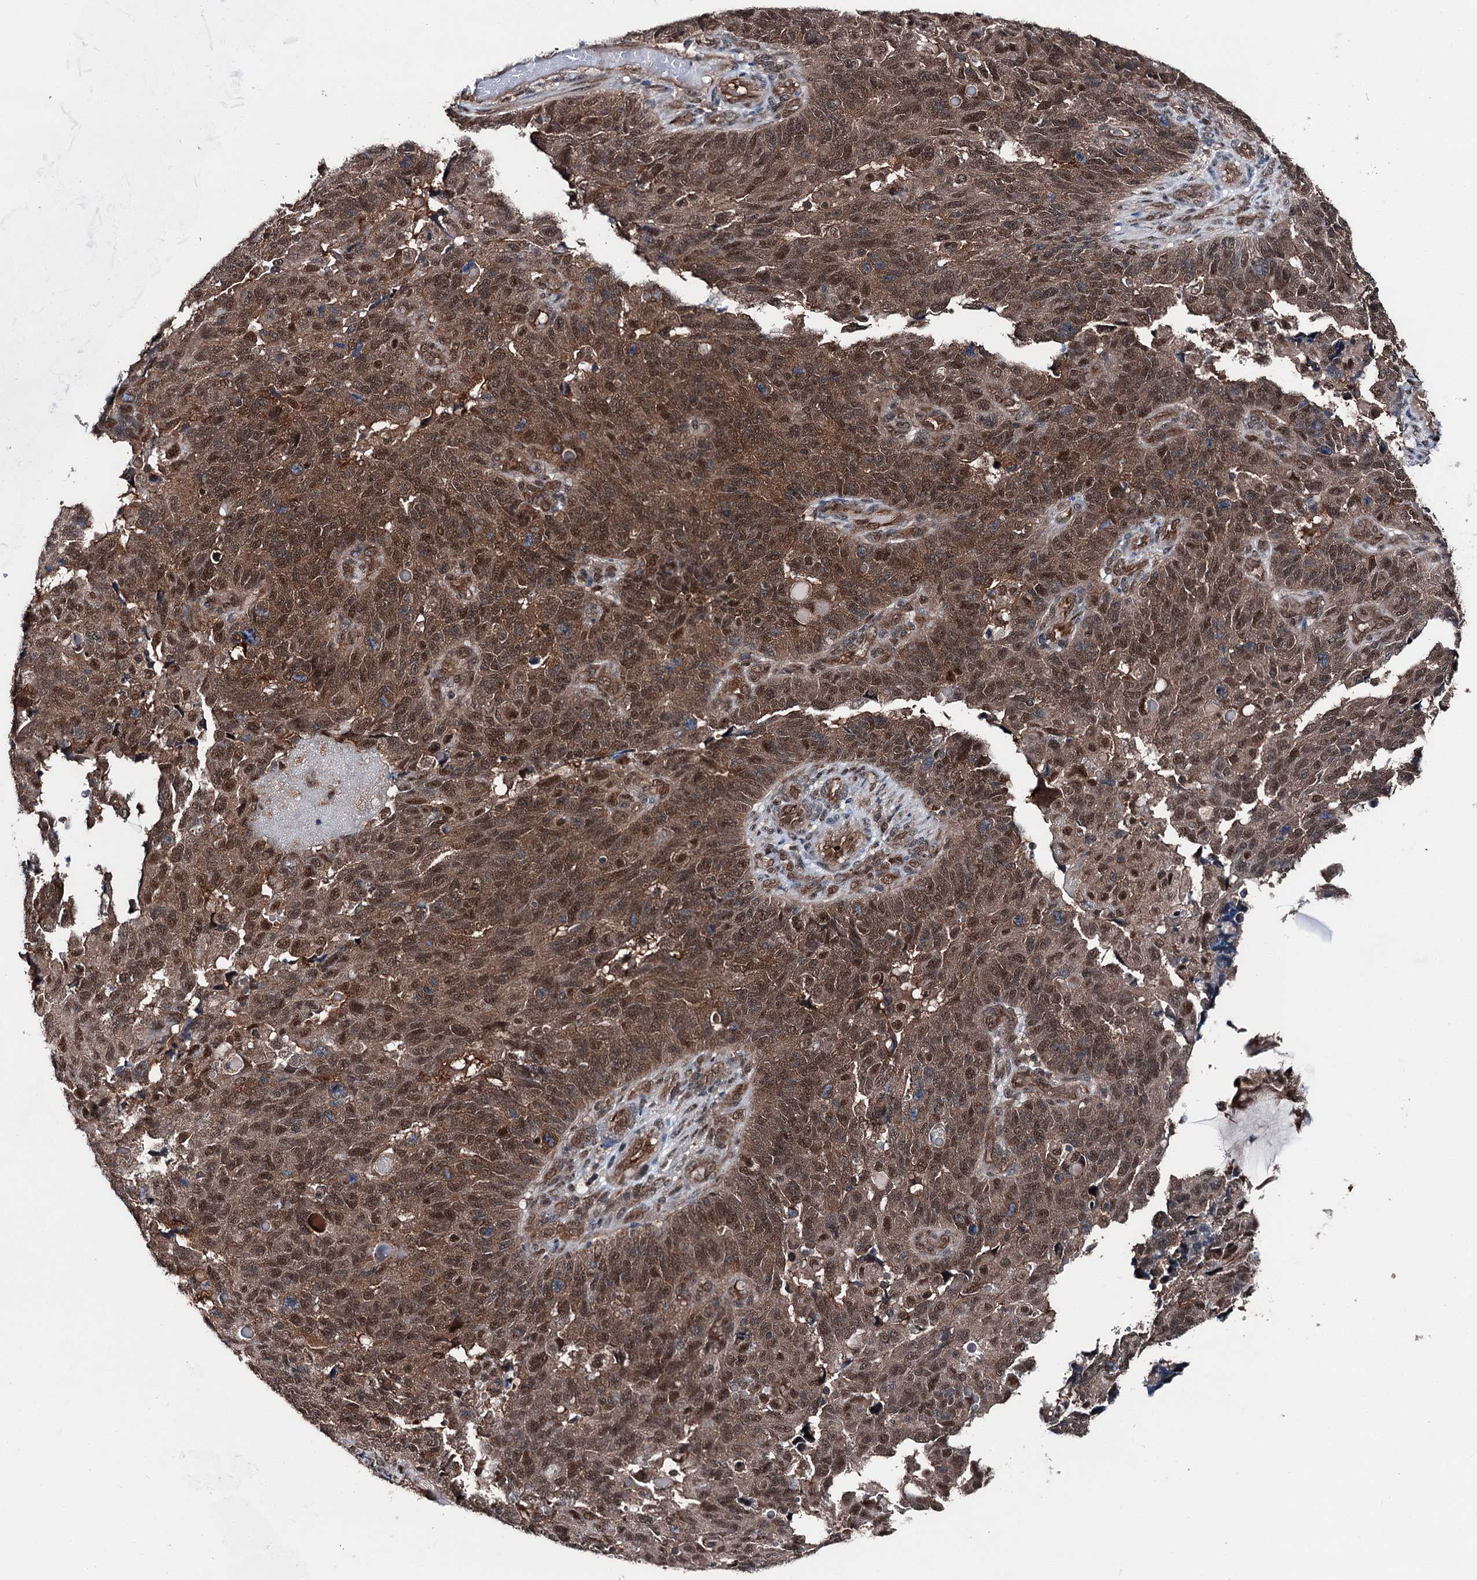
{"staining": {"intensity": "moderate", "quantity": ">75%", "location": "cytoplasmic/membranous,nuclear"}, "tissue": "endometrial cancer", "cell_type": "Tumor cells", "image_type": "cancer", "snomed": [{"axis": "morphology", "description": "Adenocarcinoma, NOS"}, {"axis": "topography", "description": "Endometrium"}], "caption": "DAB (3,3'-diaminobenzidine) immunohistochemical staining of human endometrial cancer (adenocarcinoma) shows moderate cytoplasmic/membranous and nuclear protein expression in about >75% of tumor cells. Nuclei are stained in blue.", "gene": "PSMD13", "patient": {"sex": "female", "age": 66}}